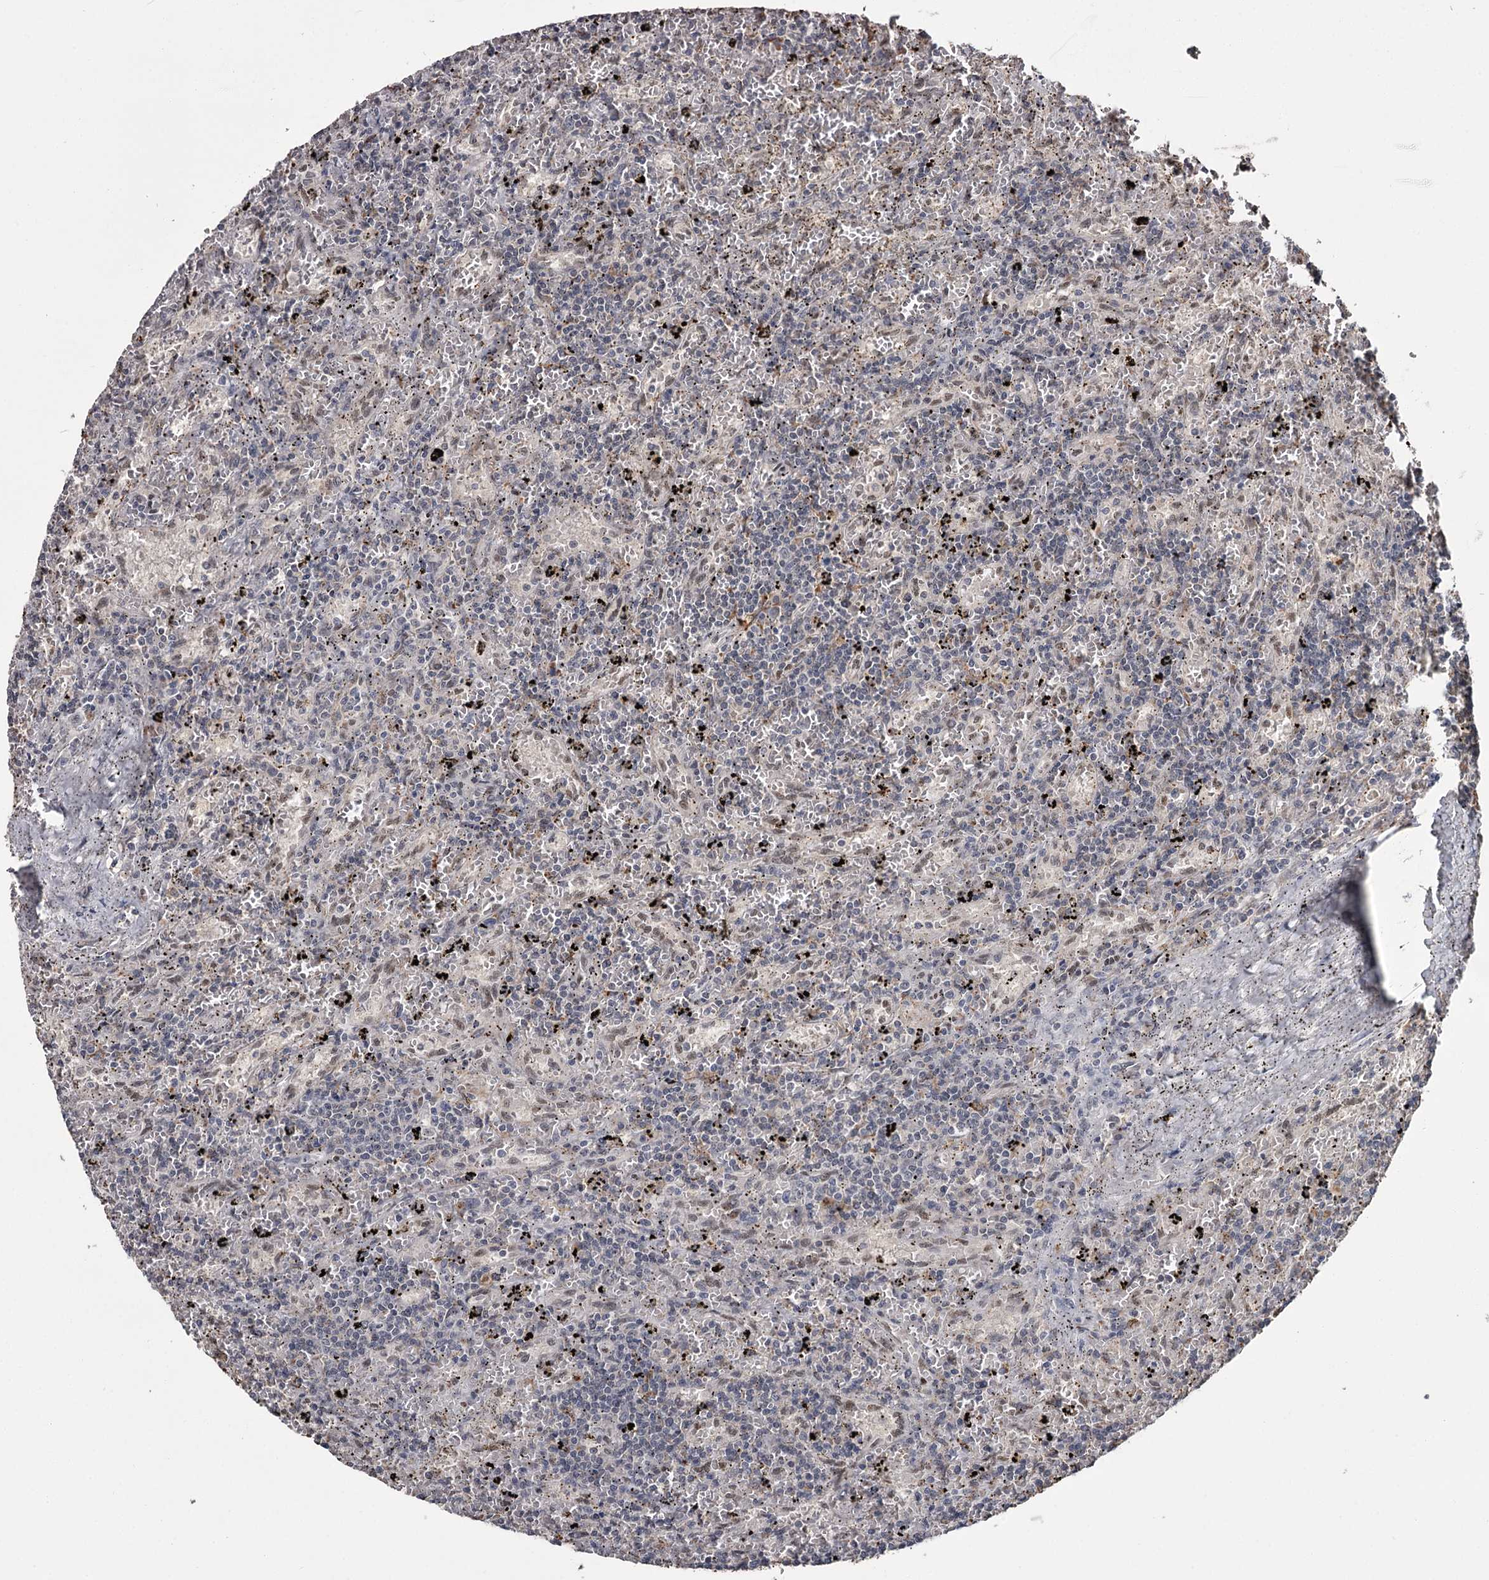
{"staining": {"intensity": "negative", "quantity": "none", "location": "none"}, "tissue": "lymphoma", "cell_type": "Tumor cells", "image_type": "cancer", "snomed": [{"axis": "morphology", "description": "Malignant lymphoma, non-Hodgkin's type, Low grade"}, {"axis": "topography", "description": "Spleen"}], "caption": "High magnification brightfield microscopy of lymphoma stained with DAB (brown) and counterstained with hematoxylin (blue): tumor cells show no significant positivity.", "gene": "PRPF40B", "patient": {"sex": "male", "age": 76}}